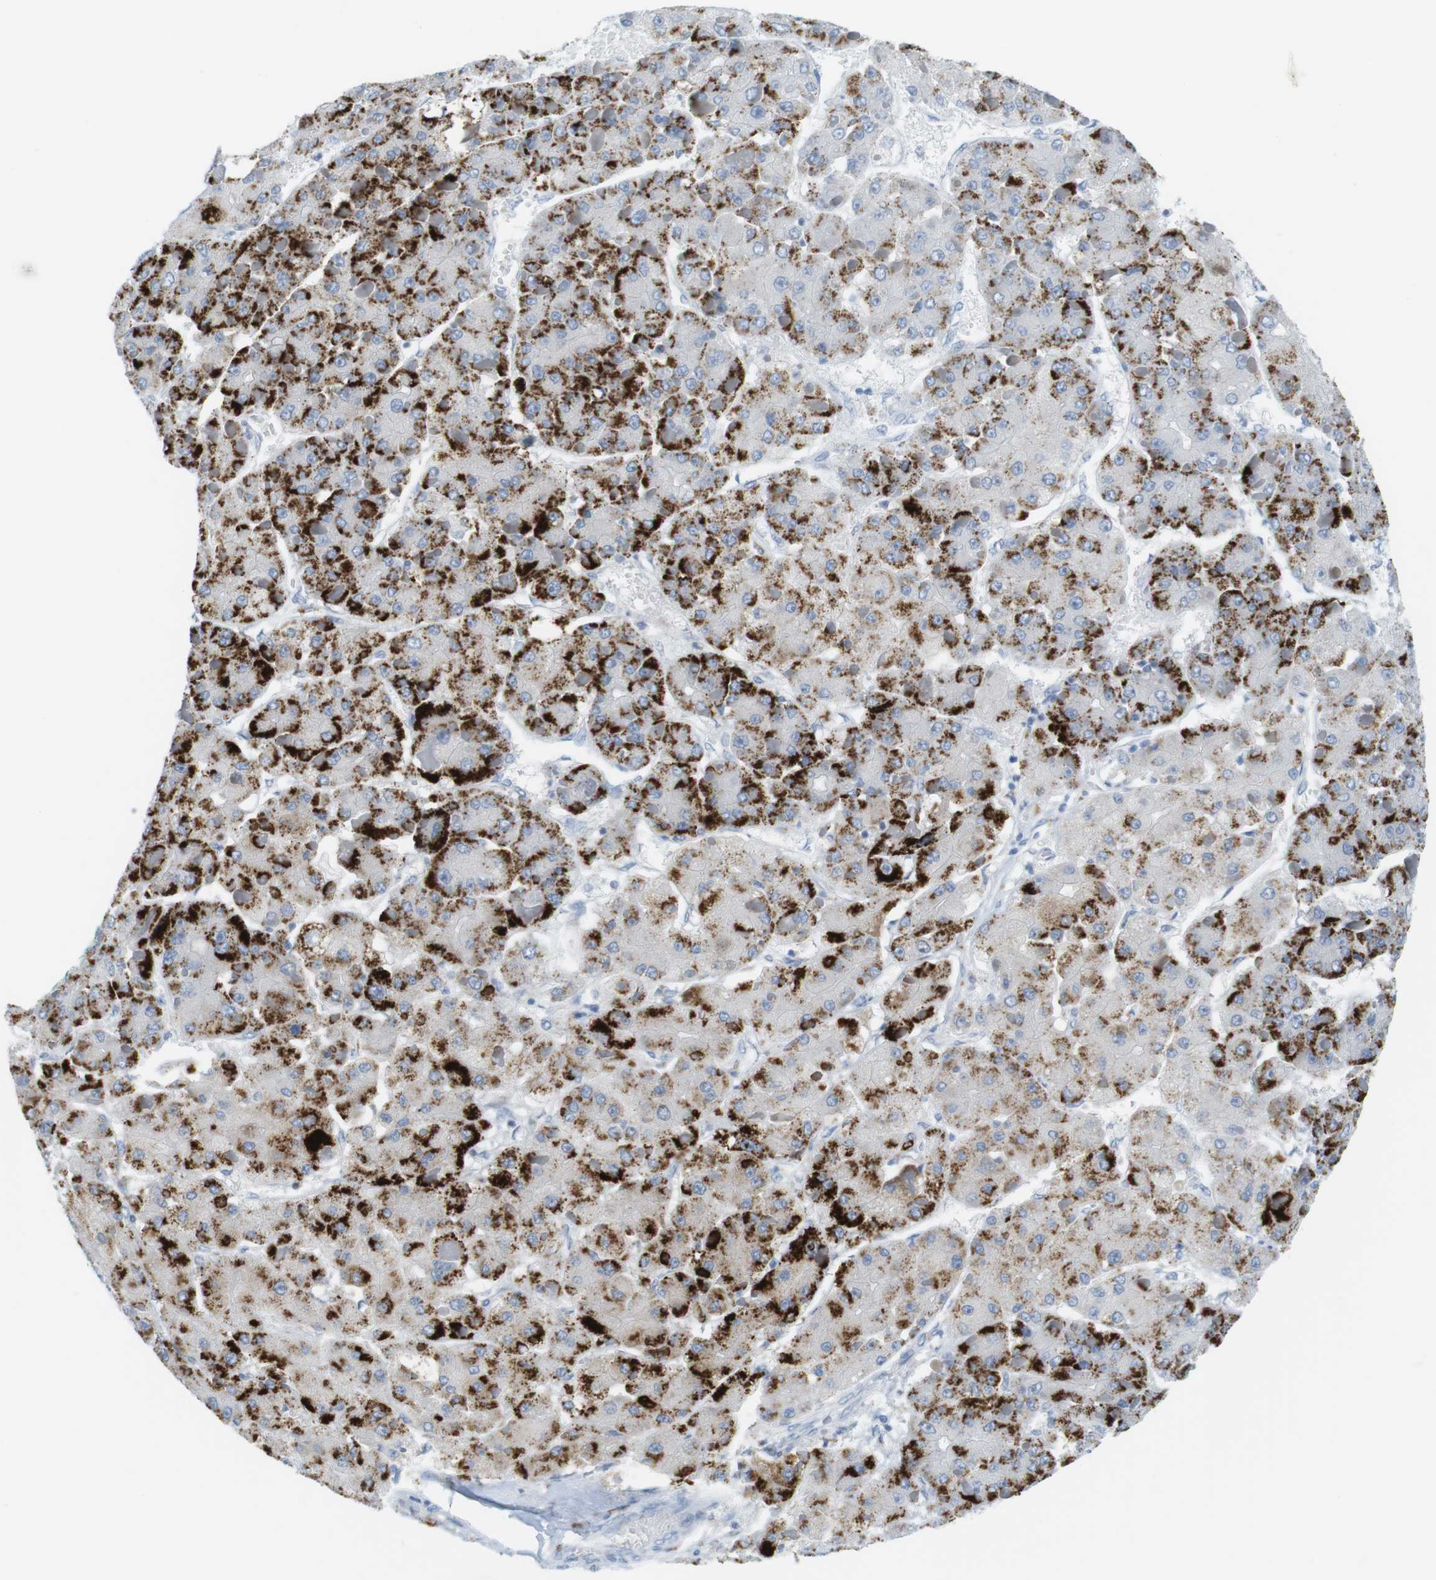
{"staining": {"intensity": "strong", "quantity": ">75%", "location": "cytoplasmic/membranous"}, "tissue": "liver cancer", "cell_type": "Tumor cells", "image_type": "cancer", "snomed": [{"axis": "morphology", "description": "Carcinoma, Hepatocellular, NOS"}, {"axis": "topography", "description": "Liver"}], "caption": "Liver cancer stained with a protein marker displays strong staining in tumor cells.", "gene": "YIPF1", "patient": {"sex": "female", "age": 73}}